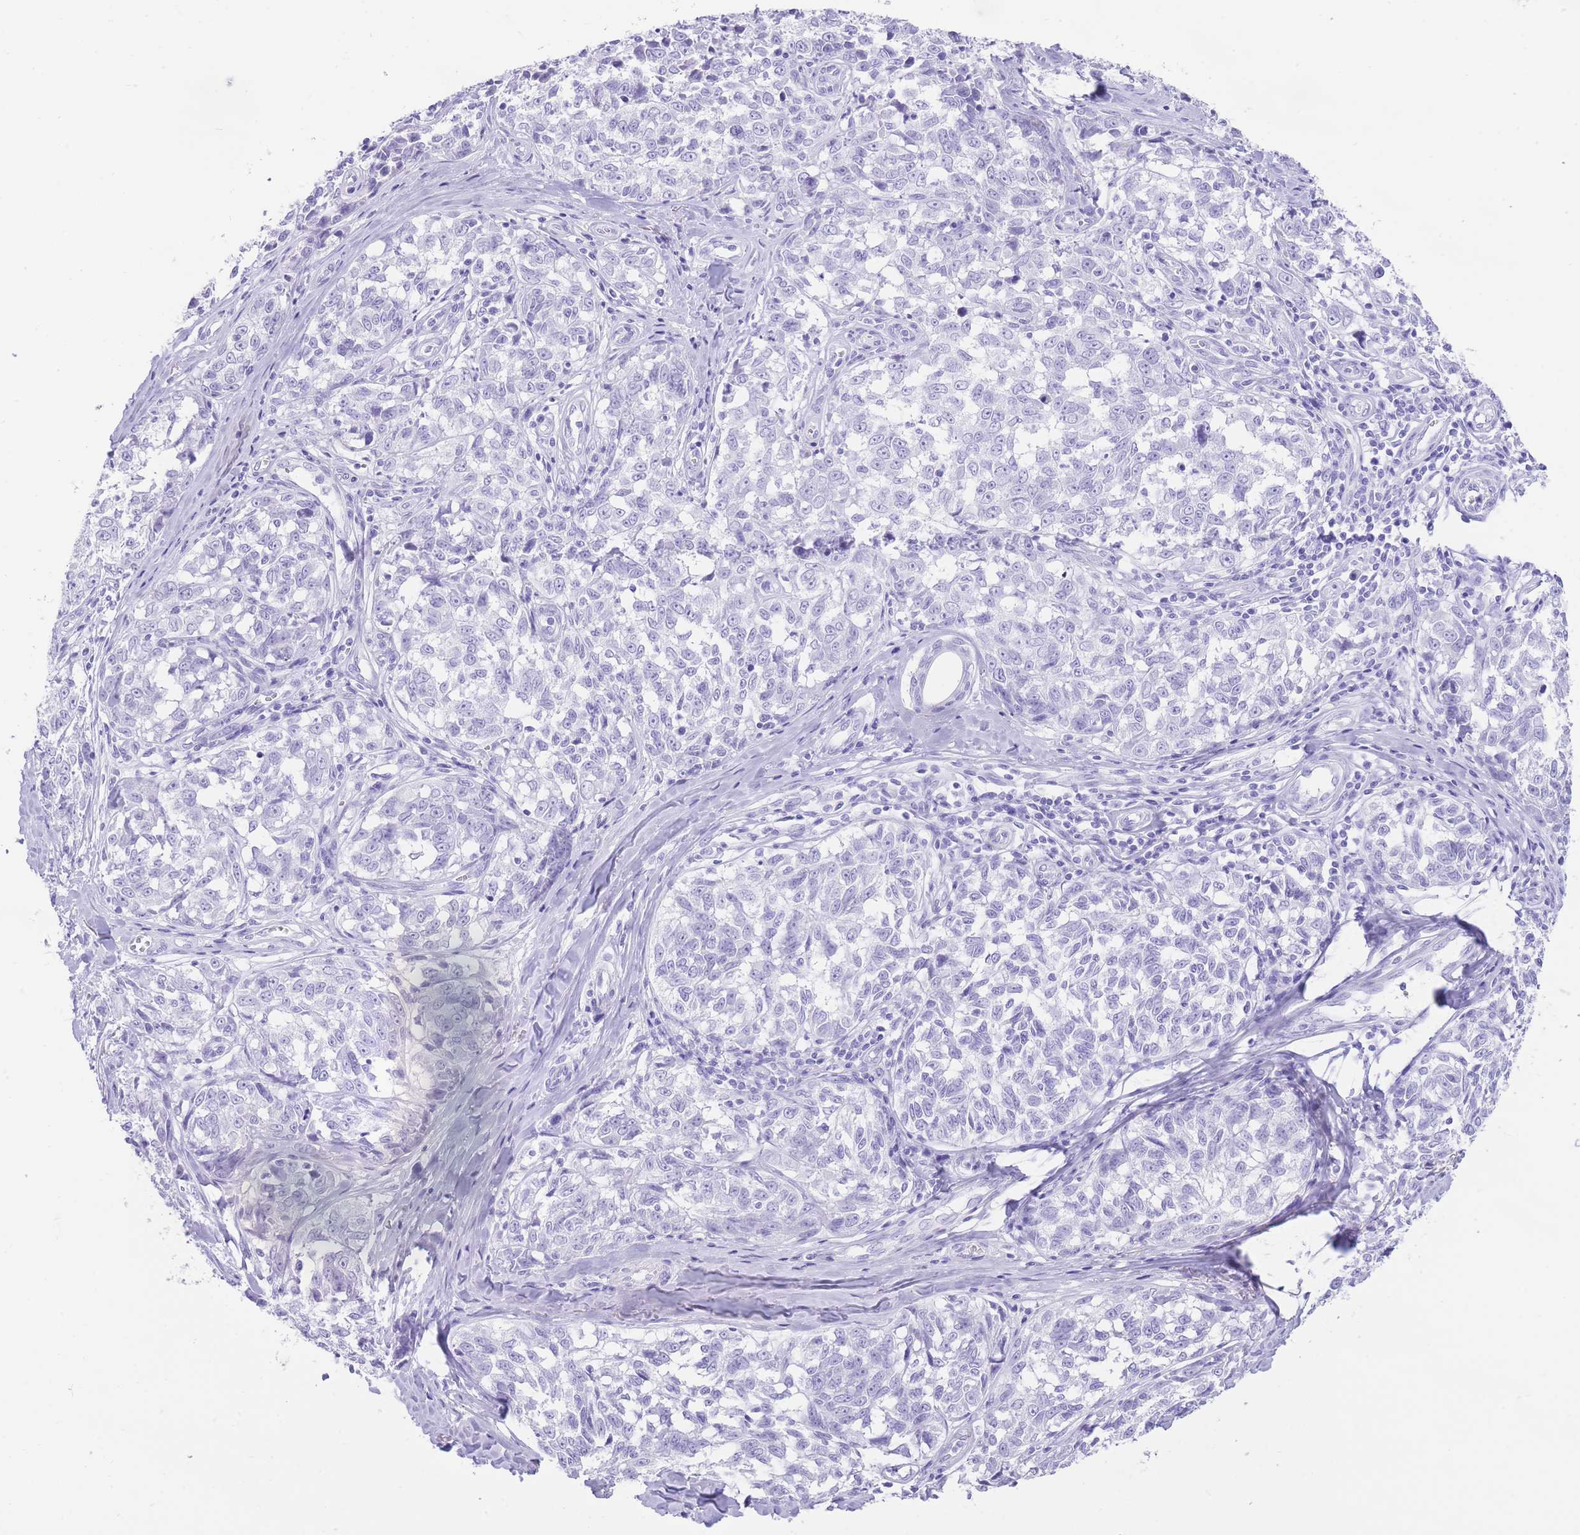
{"staining": {"intensity": "negative", "quantity": "none", "location": "none"}, "tissue": "melanoma", "cell_type": "Tumor cells", "image_type": "cancer", "snomed": [{"axis": "morphology", "description": "Normal tissue, NOS"}, {"axis": "morphology", "description": "Malignant melanoma, NOS"}, {"axis": "topography", "description": "Skin"}], "caption": "Histopathology image shows no protein positivity in tumor cells of melanoma tissue. The staining is performed using DAB (3,3'-diaminobenzidine) brown chromogen with nuclei counter-stained in using hematoxylin.", "gene": "ELOA2", "patient": {"sex": "female", "age": 64}}